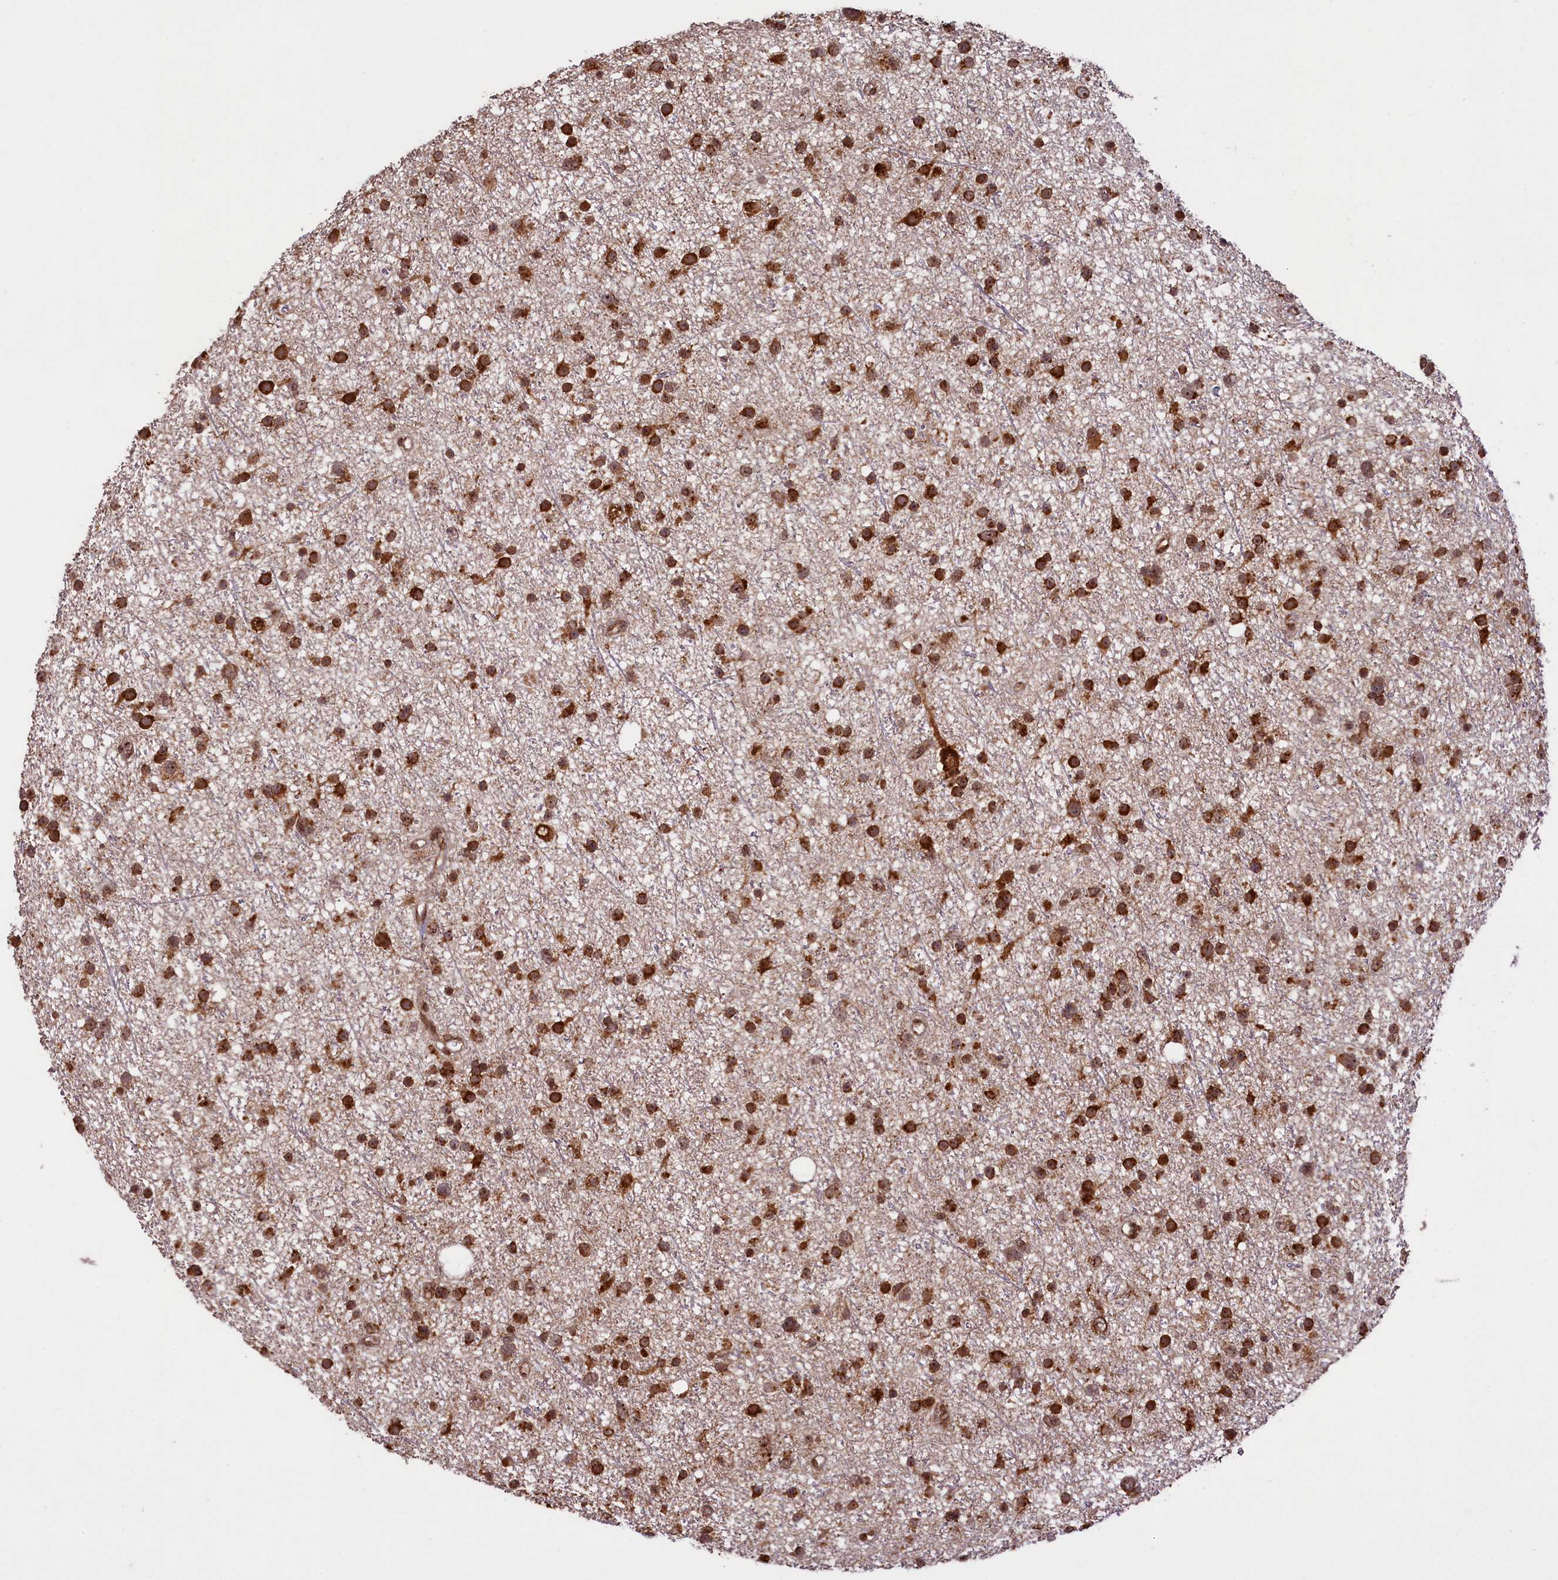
{"staining": {"intensity": "strong", "quantity": ">75%", "location": "cytoplasmic/membranous"}, "tissue": "glioma", "cell_type": "Tumor cells", "image_type": "cancer", "snomed": [{"axis": "morphology", "description": "Glioma, malignant, Low grade"}, {"axis": "topography", "description": "Cerebral cortex"}], "caption": "Protein expression analysis of malignant low-grade glioma exhibits strong cytoplasmic/membranous expression in about >75% of tumor cells.", "gene": "LARP4", "patient": {"sex": "female", "age": 39}}